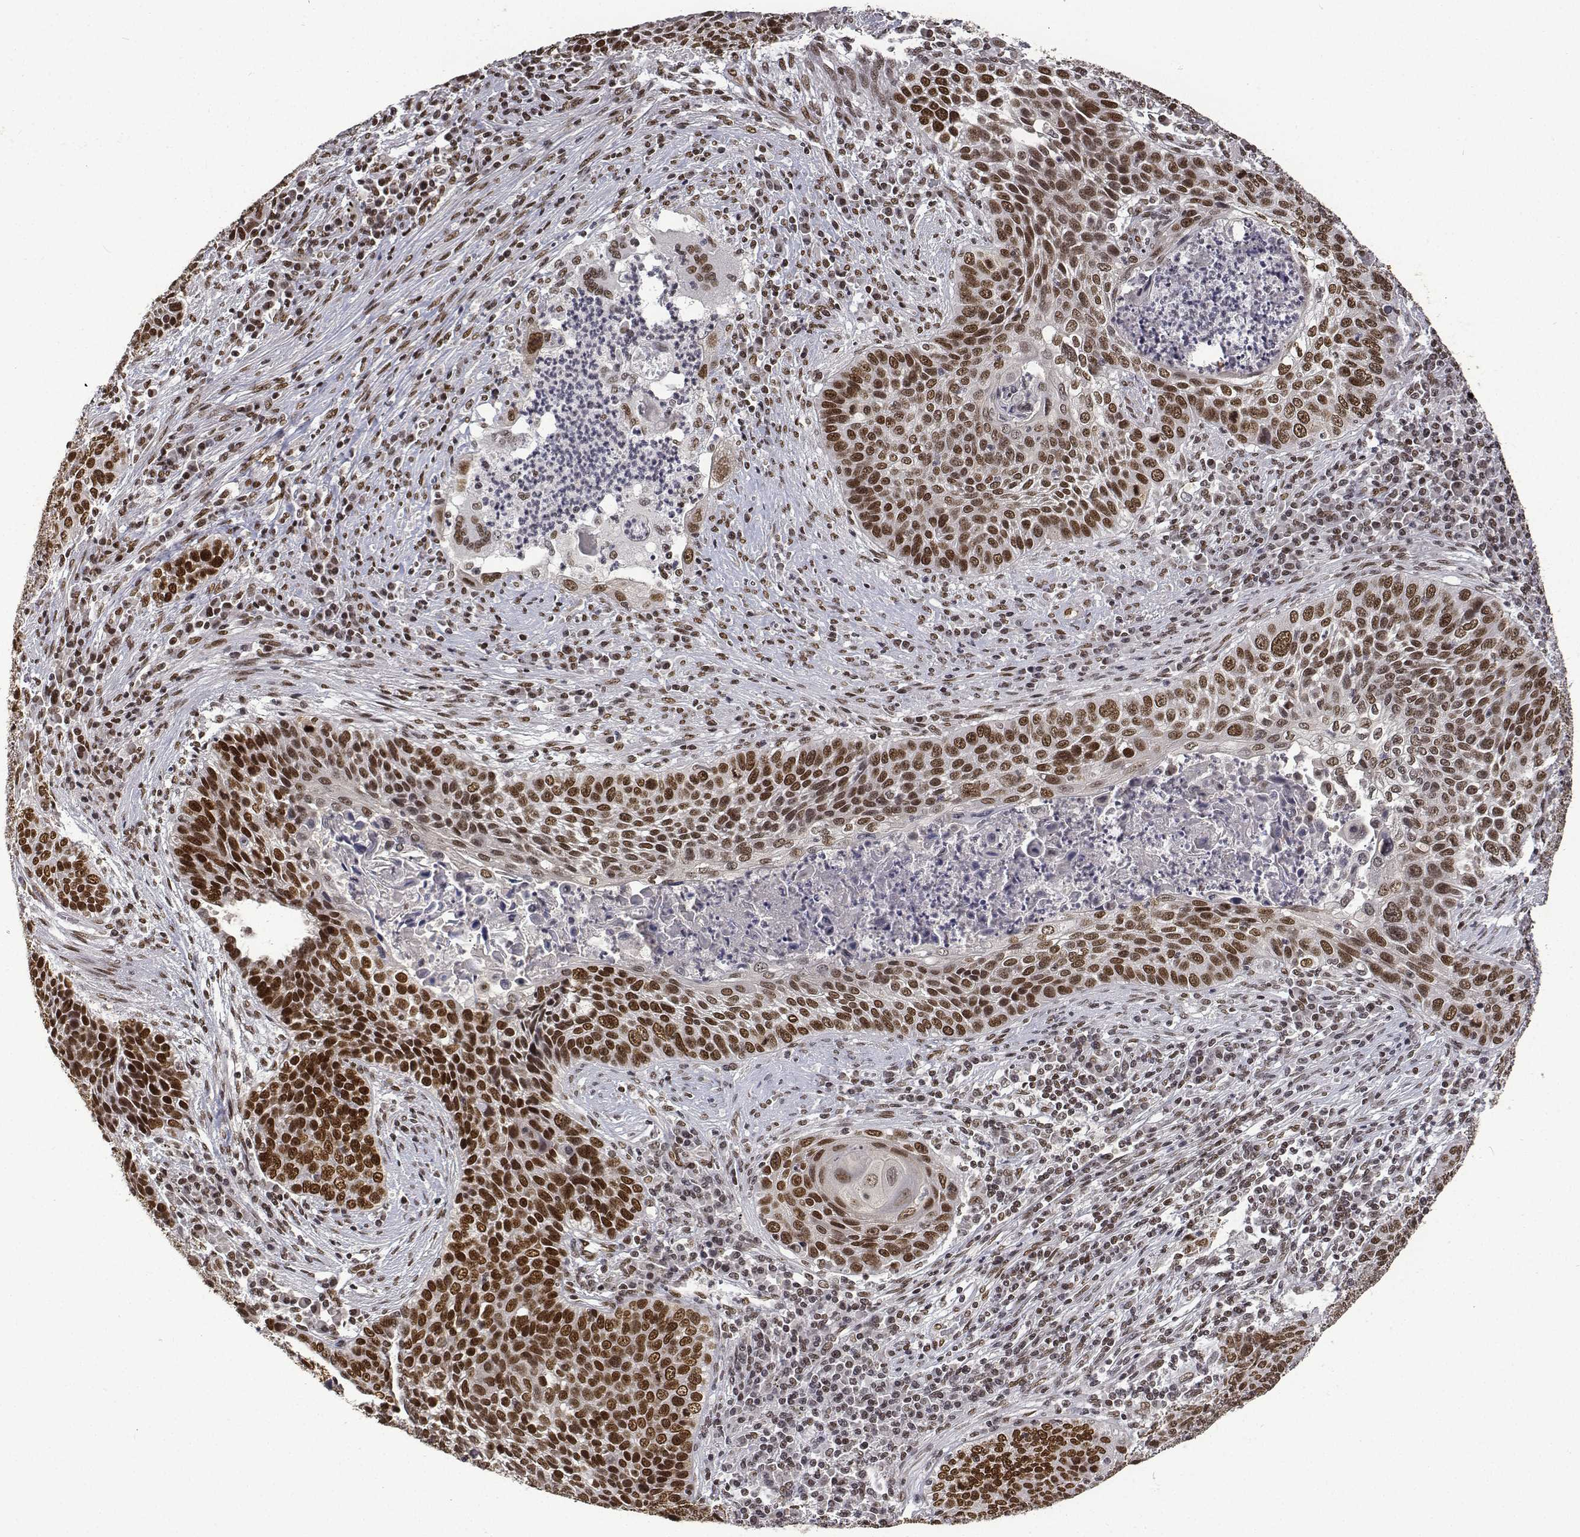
{"staining": {"intensity": "strong", "quantity": ">75%", "location": "nuclear"}, "tissue": "lung cancer", "cell_type": "Tumor cells", "image_type": "cancer", "snomed": [{"axis": "morphology", "description": "Squamous cell carcinoma, NOS"}, {"axis": "morphology", "description": "Squamous cell carcinoma, metastatic, NOS"}, {"axis": "topography", "description": "Lung"}, {"axis": "topography", "description": "Pleura, NOS"}], "caption": "This is a micrograph of immunohistochemistry (IHC) staining of lung metastatic squamous cell carcinoma, which shows strong staining in the nuclear of tumor cells.", "gene": "ATRX", "patient": {"sex": "male", "age": 72}}